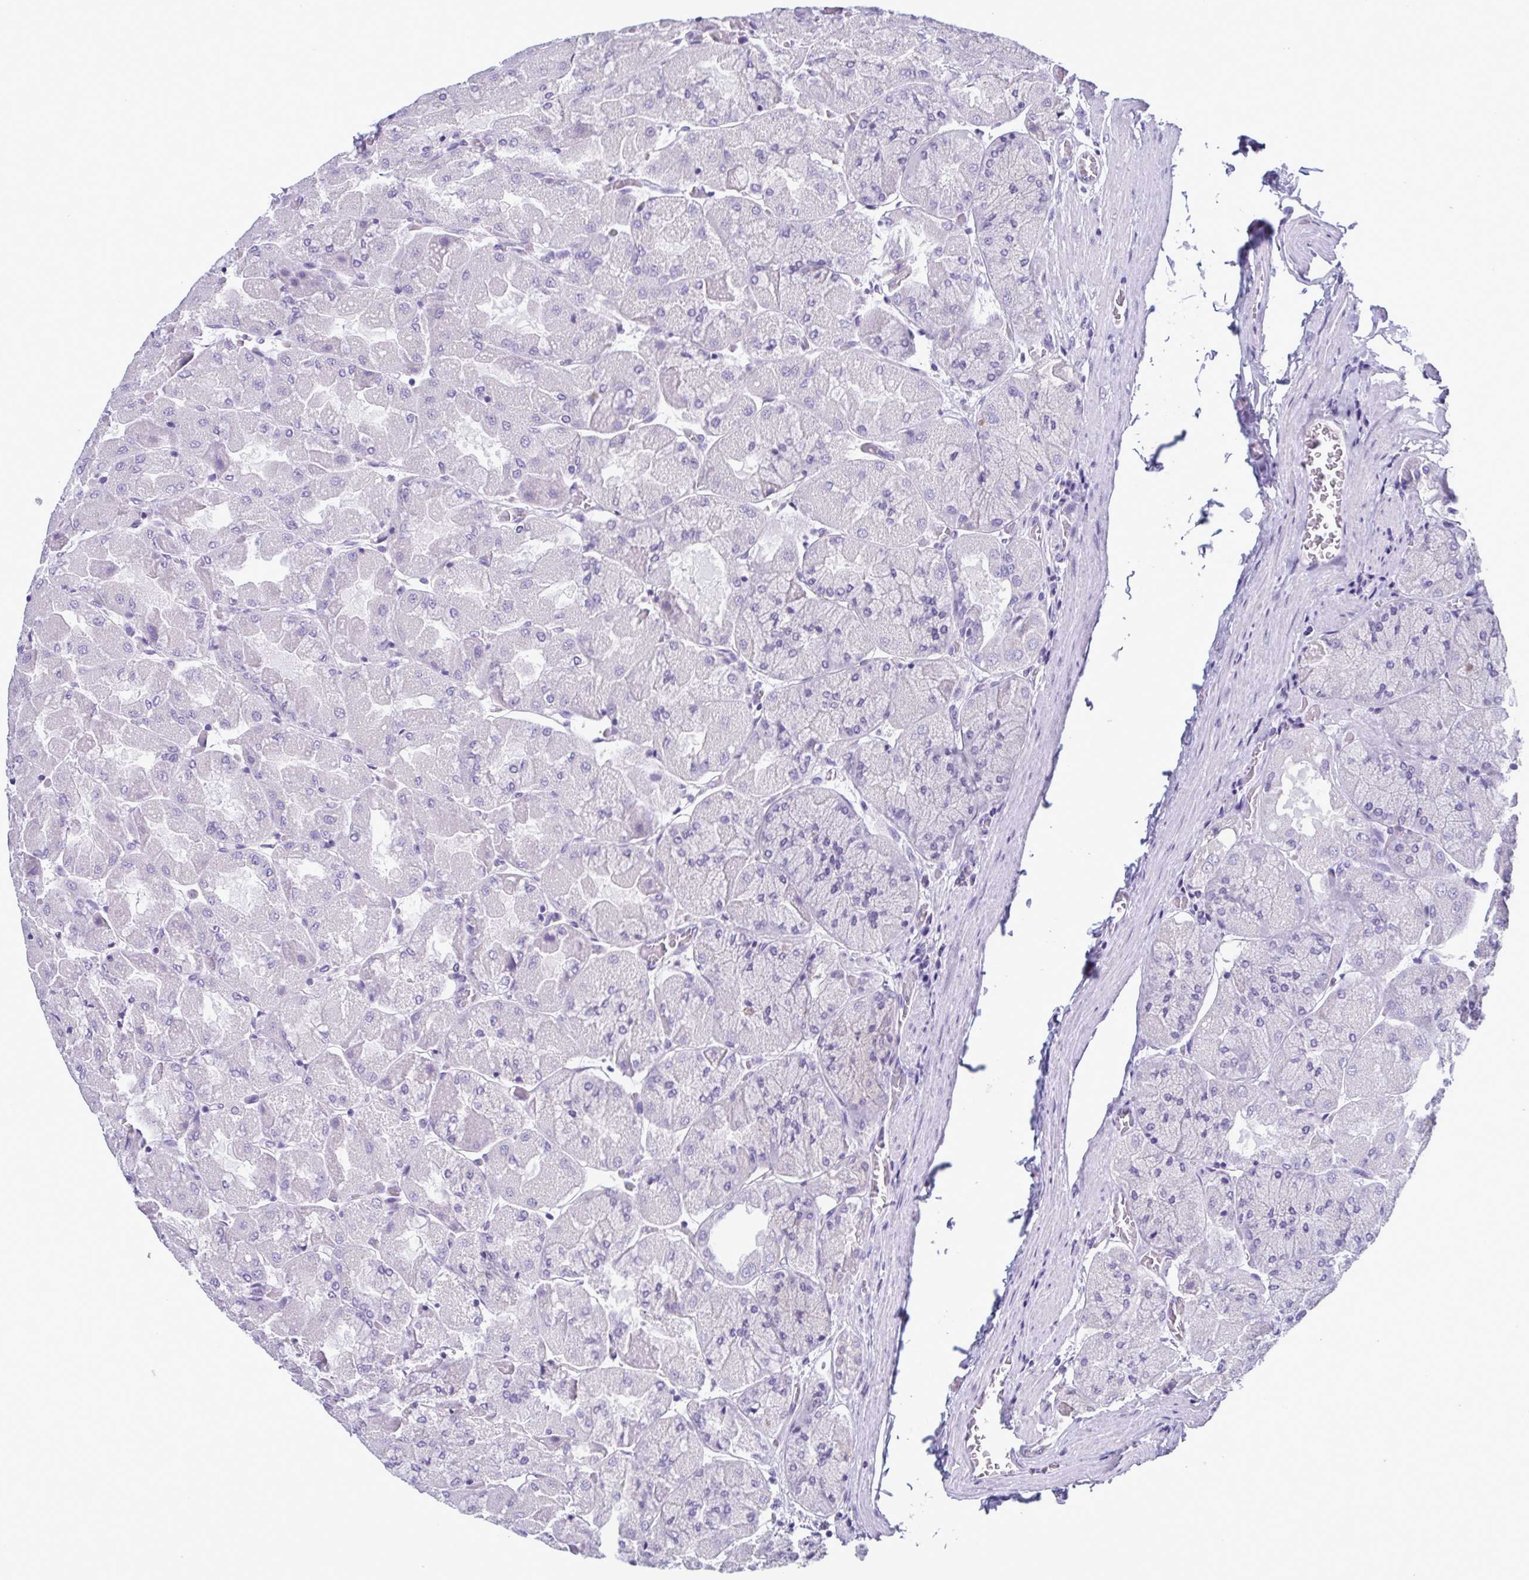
{"staining": {"intensity": "negative", "quantity": "none", "location": "none"}, "tissue": "stomach", "cell_type": "Glandular cells", "image_type": "normal", "snomed": [{"axis": "morphology", "description": "Normal tissue, NOS"}, {"axis": "topography", "description": "Stomach"}], "caption": "Immunohistochemistry of unremarkable stomach displays no expression in glandular cells. Brightfield microscopy of immunohistochemistry stained with DAB (brown) and hematoxylin (blue), captured at high magnification.", "gene": "INAFM1", "patient": {"sex": "female", "age": 61}}